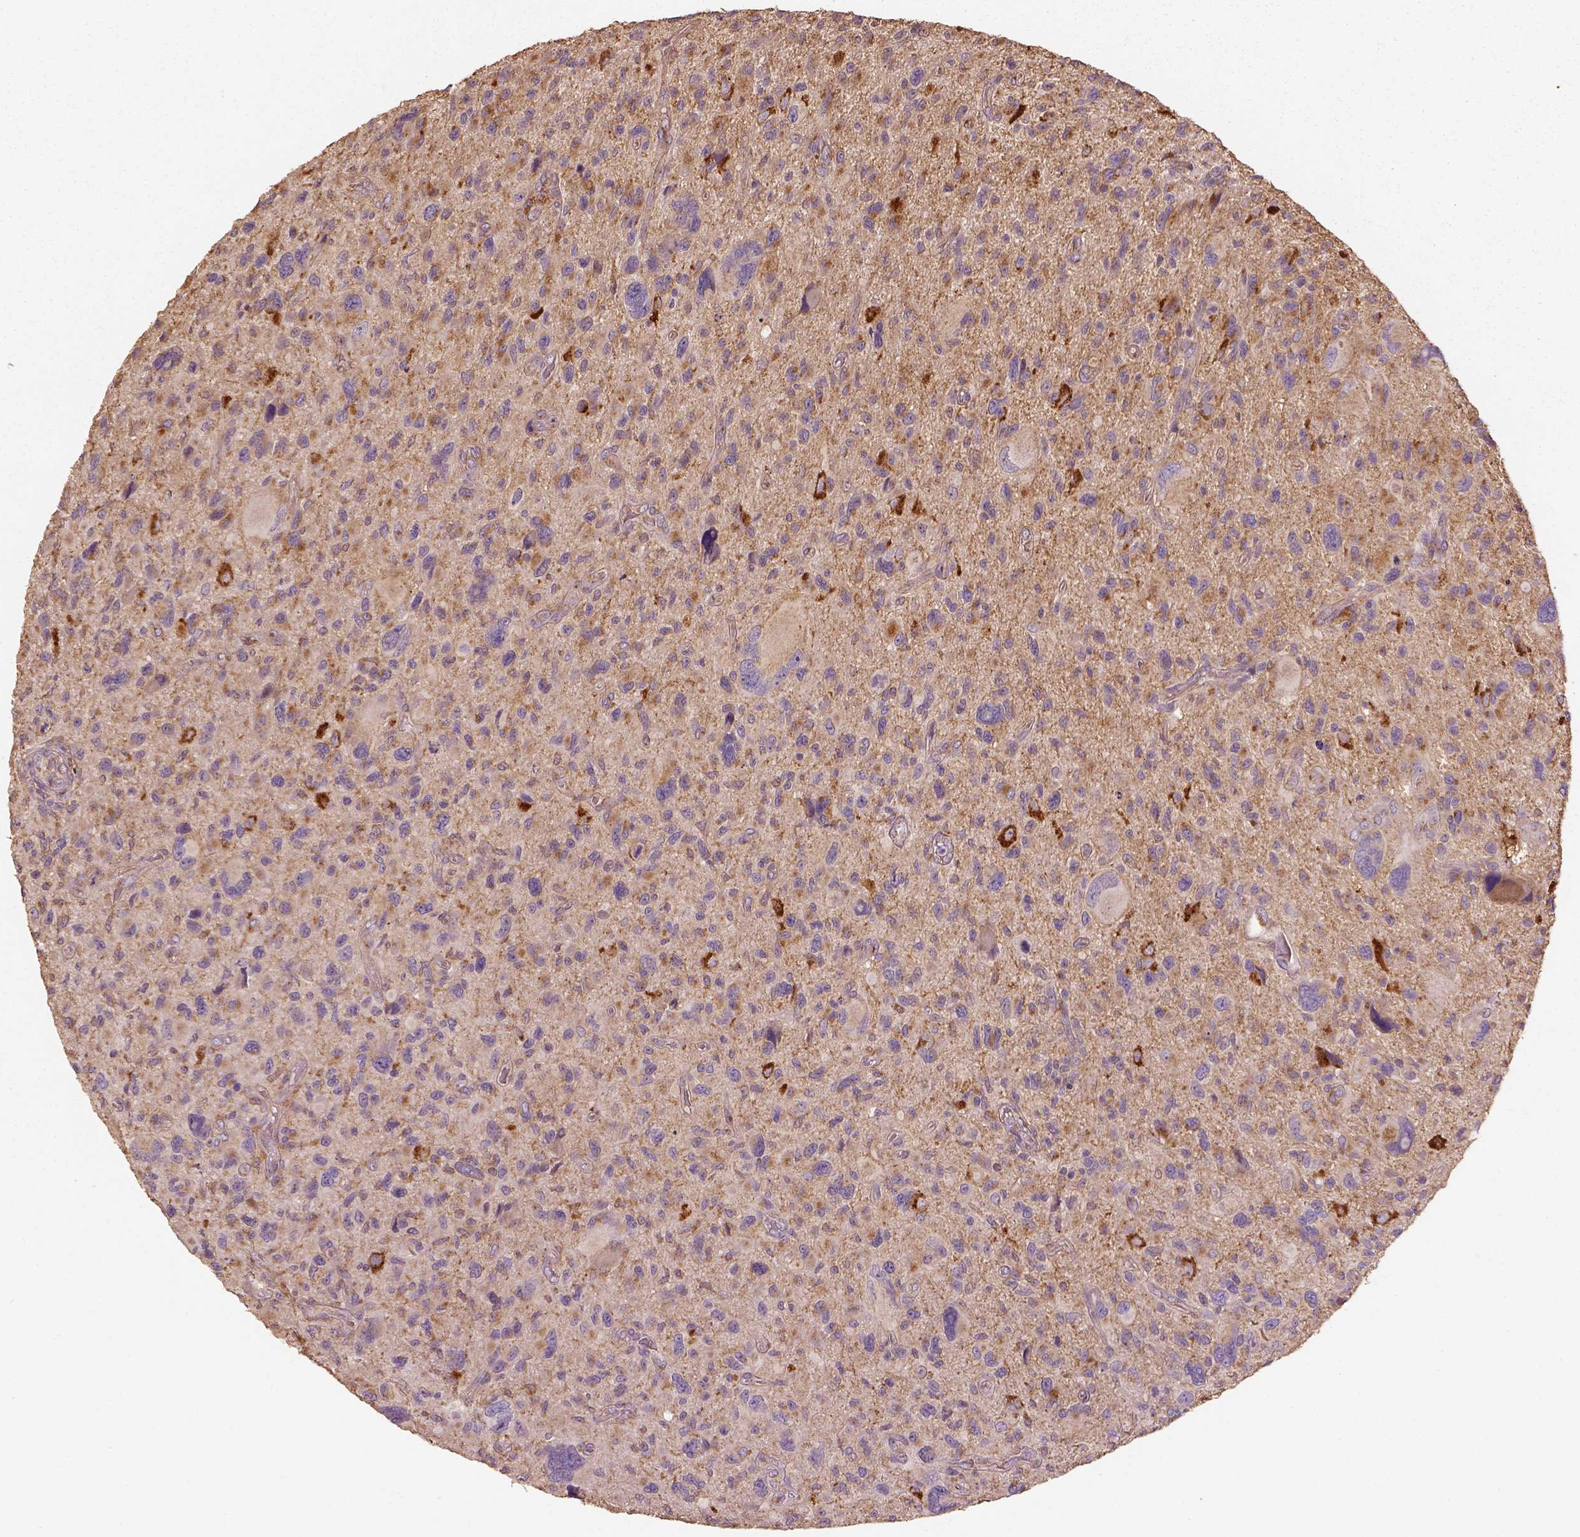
{"staining": {"intensity": "moderate", "quantity": ">75%", "location": "cytoplasmic/membranous"}, "tissue": "glioma", "cell_type": "Tumor cells", "image_type": "cancer", "snomed": [{"axis": "morphology", "description": "Glioma, malignant, NOS"}, {"axis": "morphology", "description": "Glioma, malignant, High grade"}, {"axis": "topography", "description": "Brain"}], "caption": "Tumor cells demonstrate medium levels of moderate cytoplasmic/membranous positivity in approximately >75% of cells in malignant glioma (high-grade).", "gene": "AP1B1", "patient": {"sex": "female", "age": 71}}